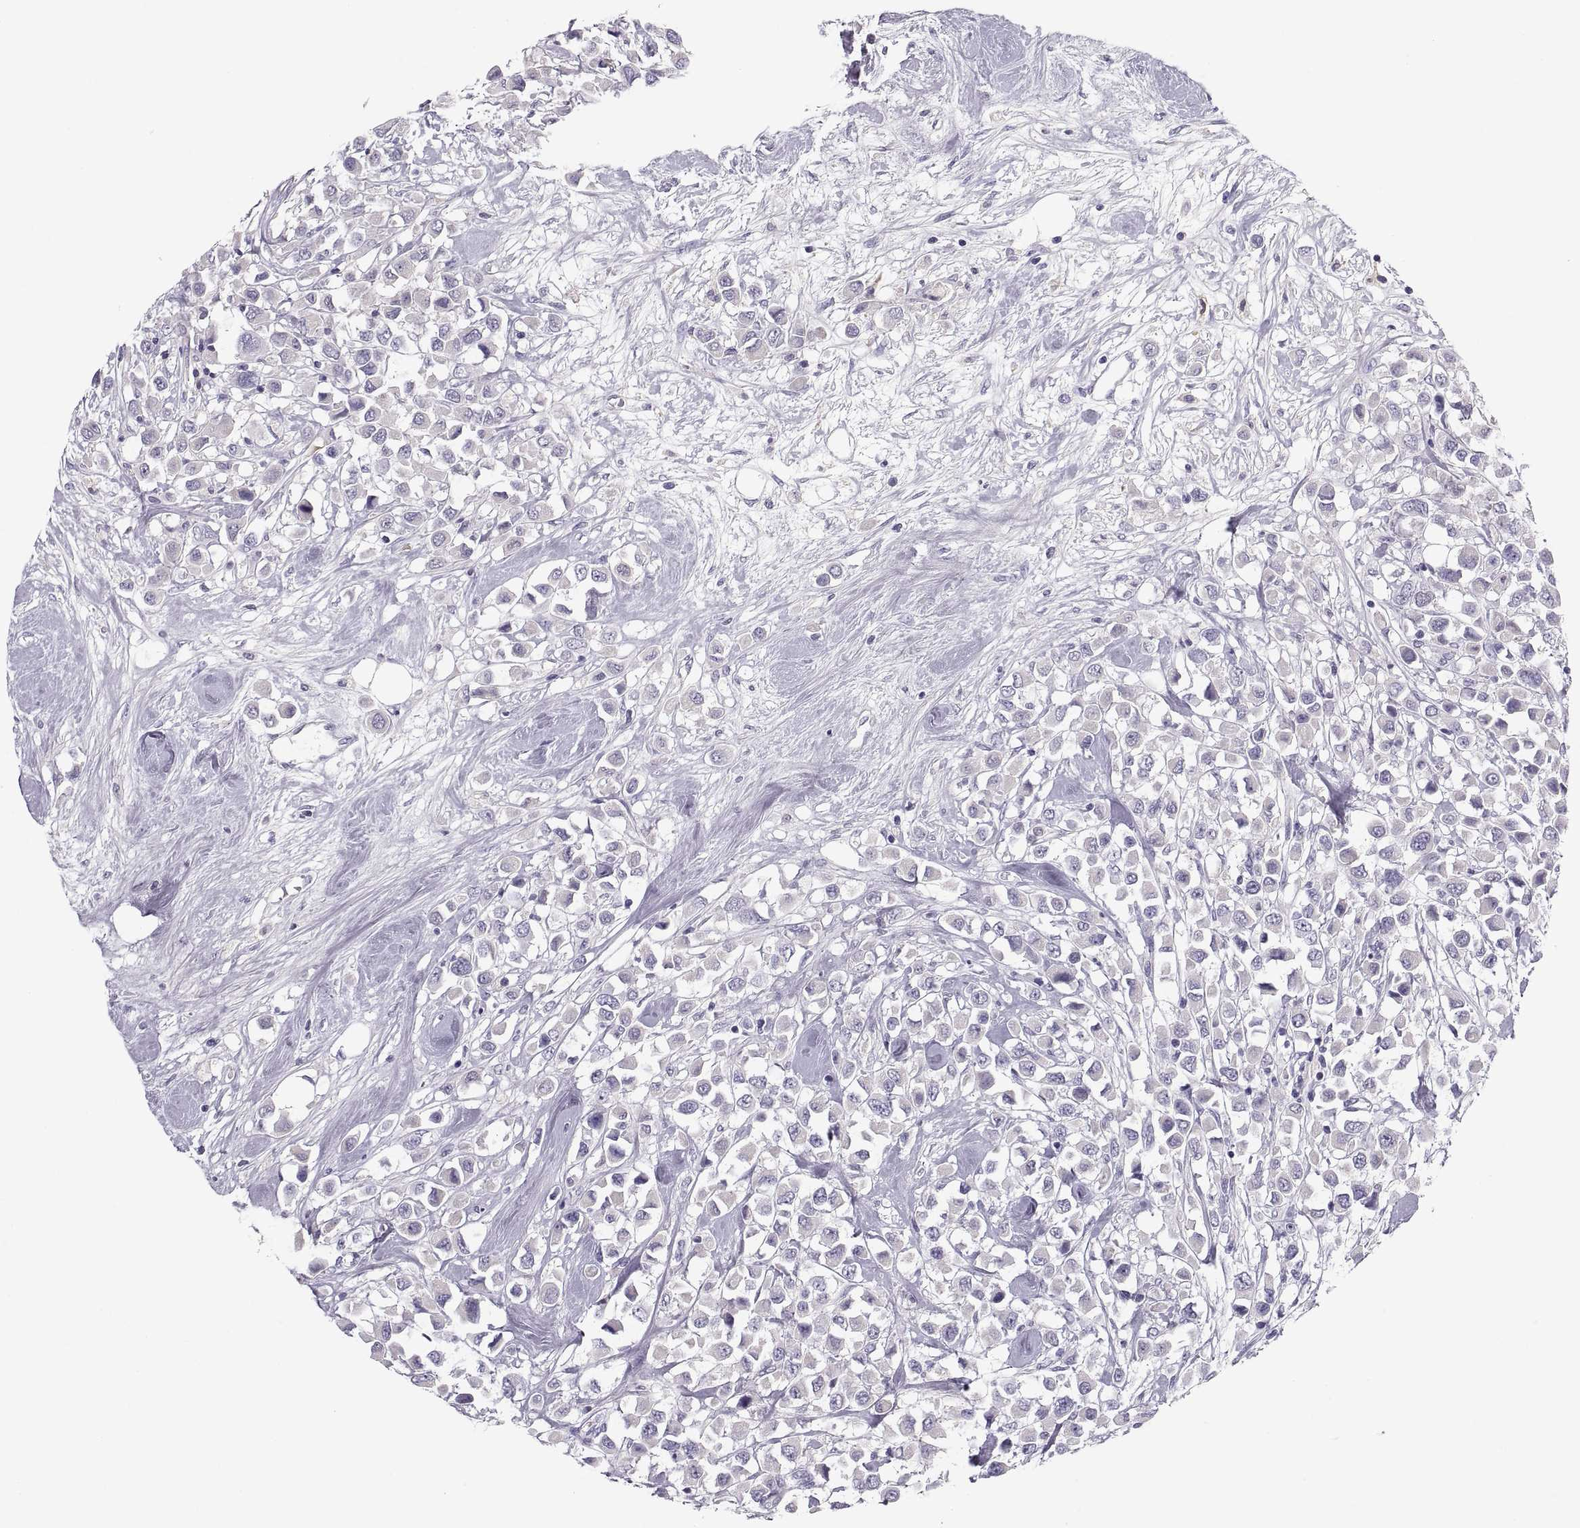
{"staining": {"intensity": "negative", "quantity": "none", "location": "none"}, "tissue": "breast cancer", "cell_type": "Tumor cells", "image_type": "cancer", "snomed": [{"axis": "morphology", "description": "Duct carcinoma"}, {"axis": "topography", "description": "Breast"}], "caption": "IHC photomicrograph of breast cancer (infiltrating ductal carcinoma) stained for a protein (brown), which reveals no positivity in tumor cells. Nuclei are stained in blue.", "gene": "MAGEB2", "patient": {"sex": "female", "age": 61}}